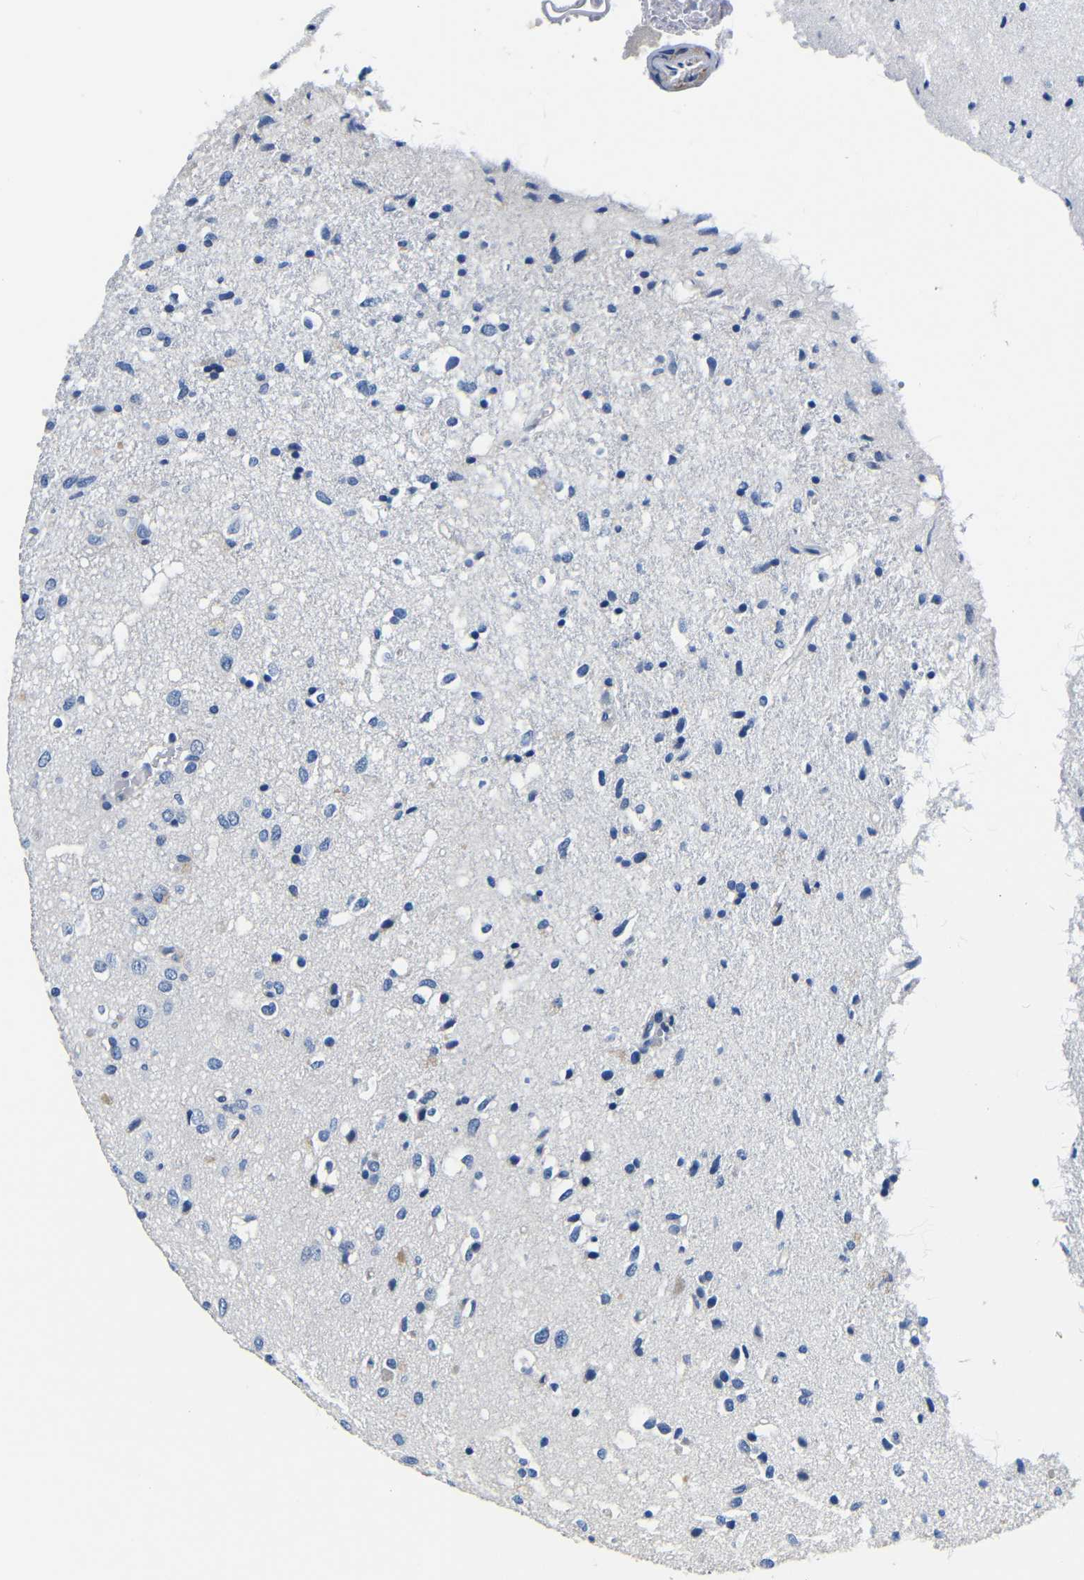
{"staining": {"intensity": "negative", "quantity": "none", "location": "none"}, "tissue": "glioma", "cell_type": "Tumor cells", "image_type": "cancer", "snomed": [{"axis": "morphology", "description": "Glioma, malignant, Low grade"}, {"axis": "topography", "description": "Brain"}], "caption": "Immunohistochemical staining of glioma displays no significant staining in tumor cells. (DAB (3,3'-diaminobenzidine) immunohistochemistry, high magnification).", "gene": "TNFAIP1", "patient": {"sex": "male", "age": 77}}